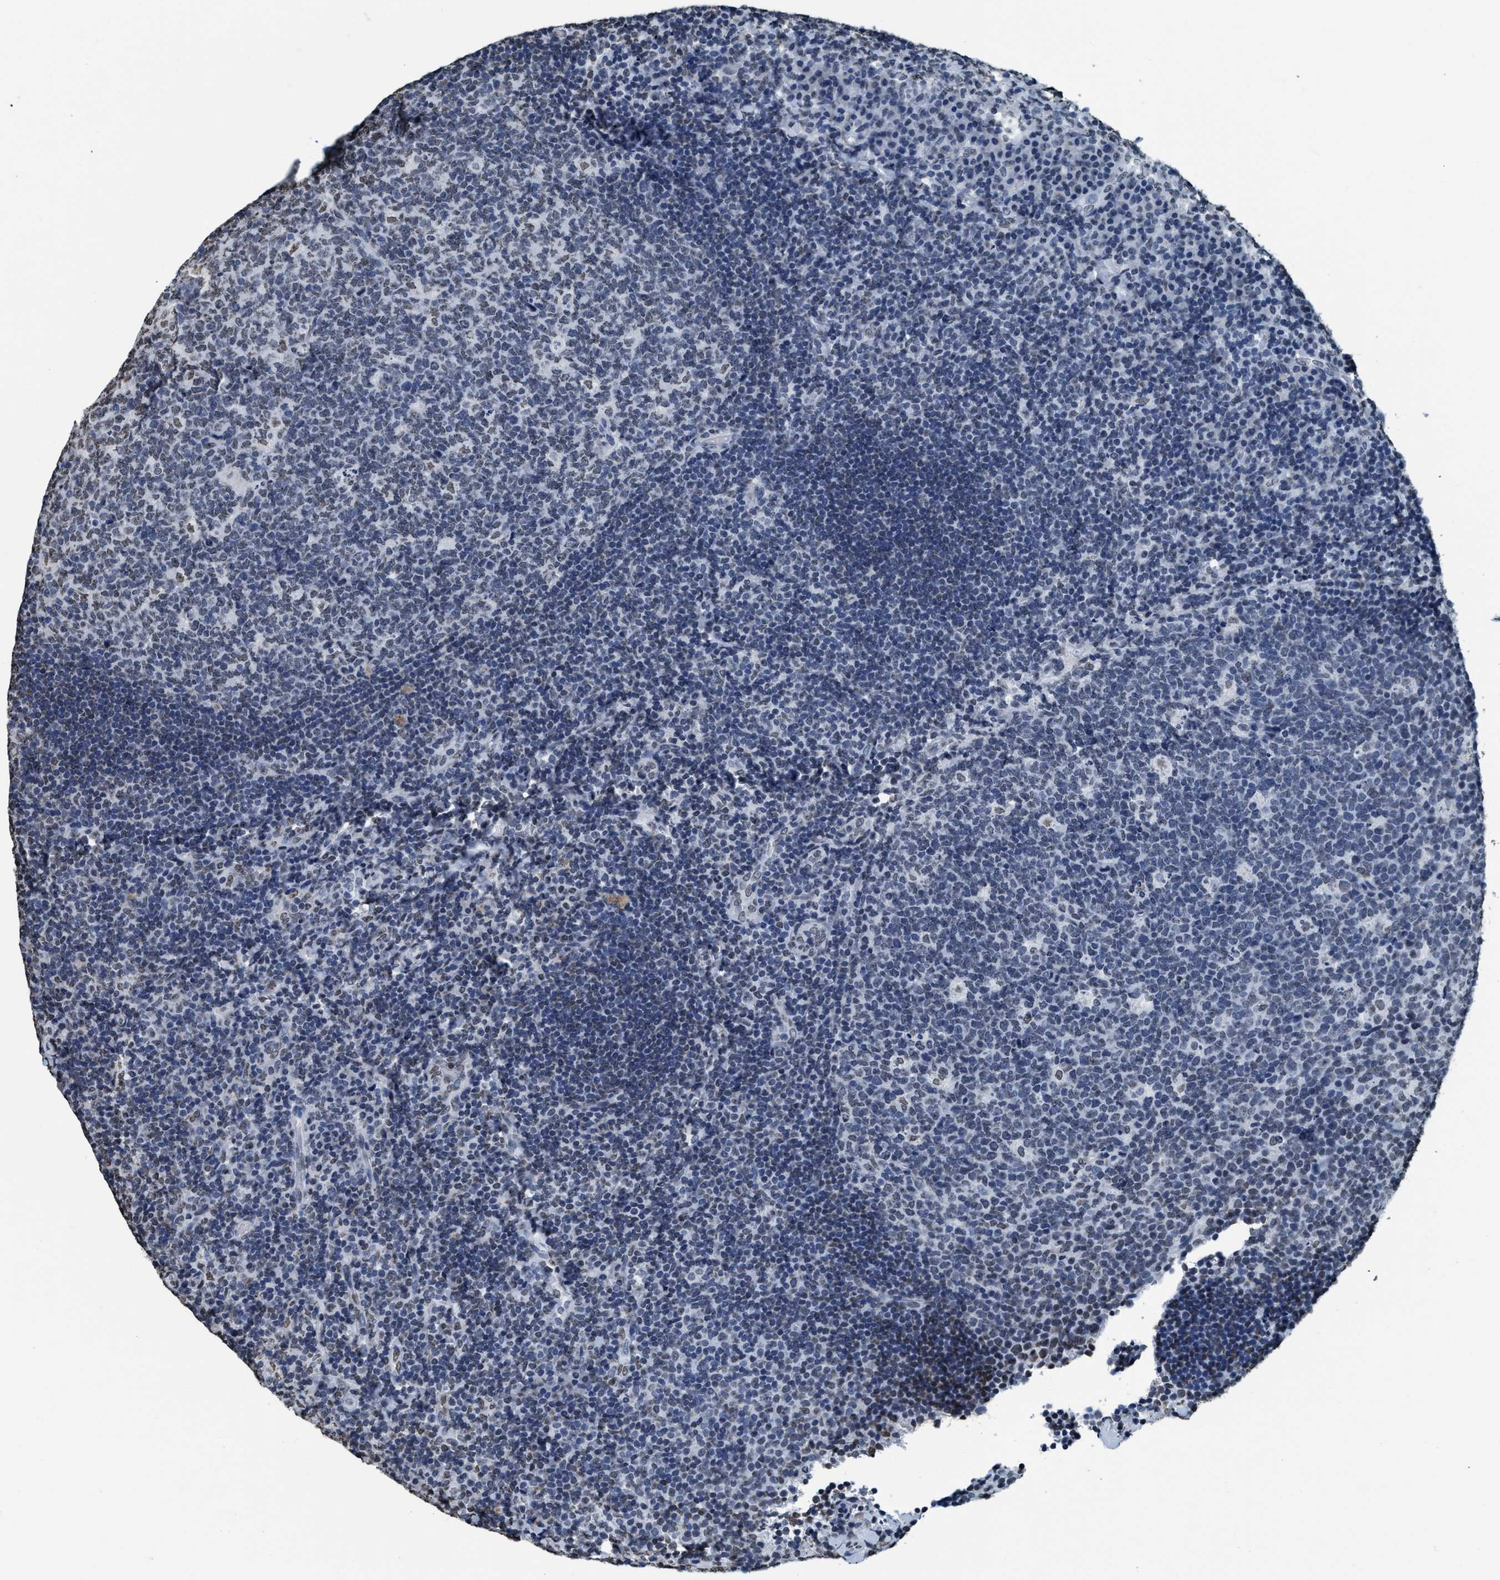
{"staining": {"intensity": "weak", "quantity": "25%-75%", "location": "nuclear"}, "tissue": "tonsil", "cell_type": "Germinal center cells", "image_type": "normal", "snomed": [{"axis": "morphology", "description": "Normal tissue, NOS"}, {"axis": "topography", "description": "Tonsil"}], "caption": "IHC image of unremarkable tonsil: tonsil stained using immunohistochemistry (IHC) reveals low levels of weak protein expression localized specifically in the nuclear of germinal center cells, appearing as a nuclear brown color.", "gene": "CCNE2", "patient": {"sex": "male", "age": 17}}